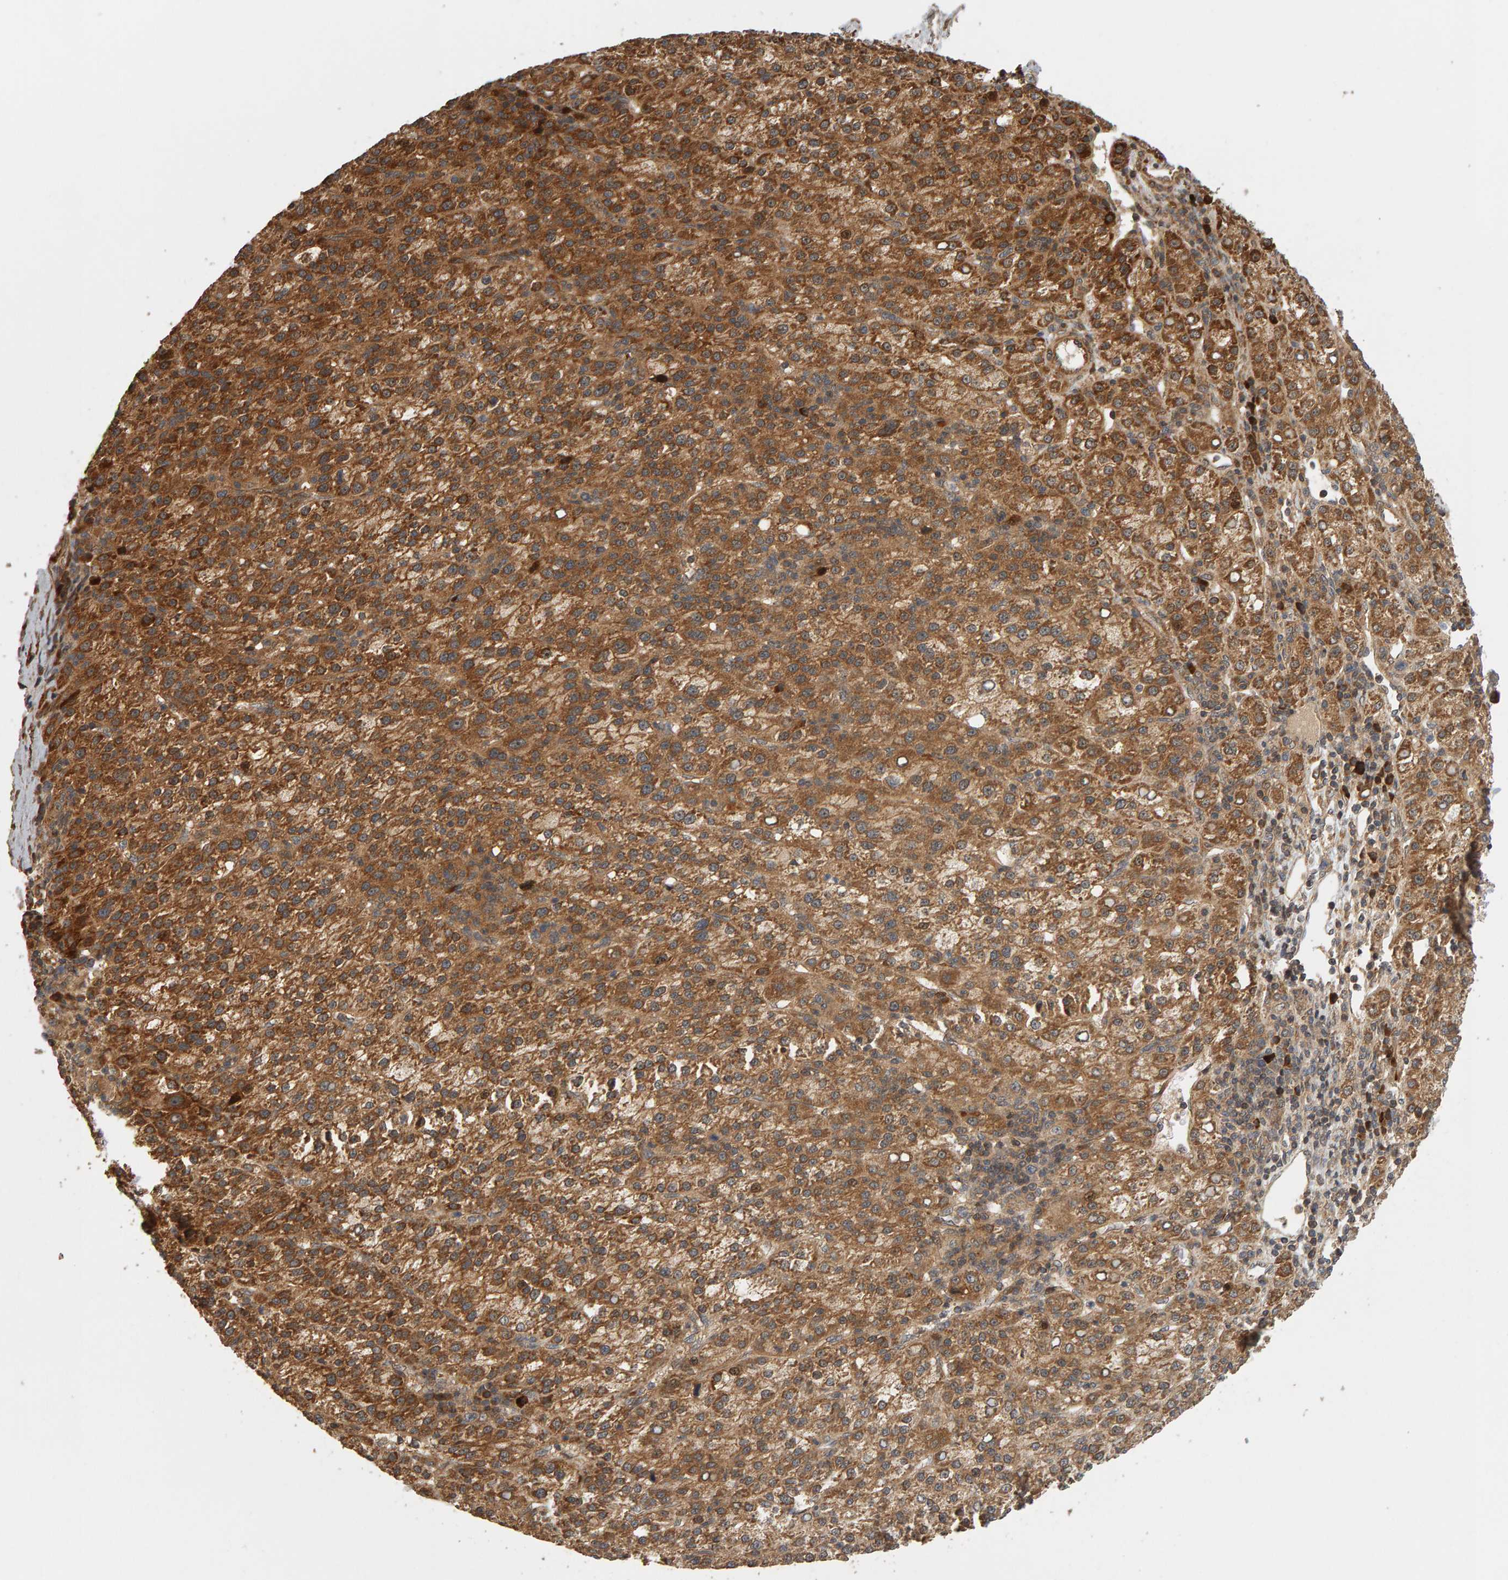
{"staining": {"intensity": "moderate", "quantity": ">75%", "location": "cytoplasmic/membranous"}, "tissue": "liver cancer", "cell_type": "Tumor cells", "image_type": "cancer", "snomed": [{"axis": "morphology", "description": "Carcinoma, Hepatocellular, NOS"}, {"axis": "topography", "description": "Liver"}], "caption": "Liver cancer (hepatocellular carcinoma) tissue reveals moderate cytoplasmic/membranous expression in approximately >75% of tumor cells, visualized by immunohistochemistry.", "gene": "ZFAND1", "patient": {"sex": "female", "age": 58}}